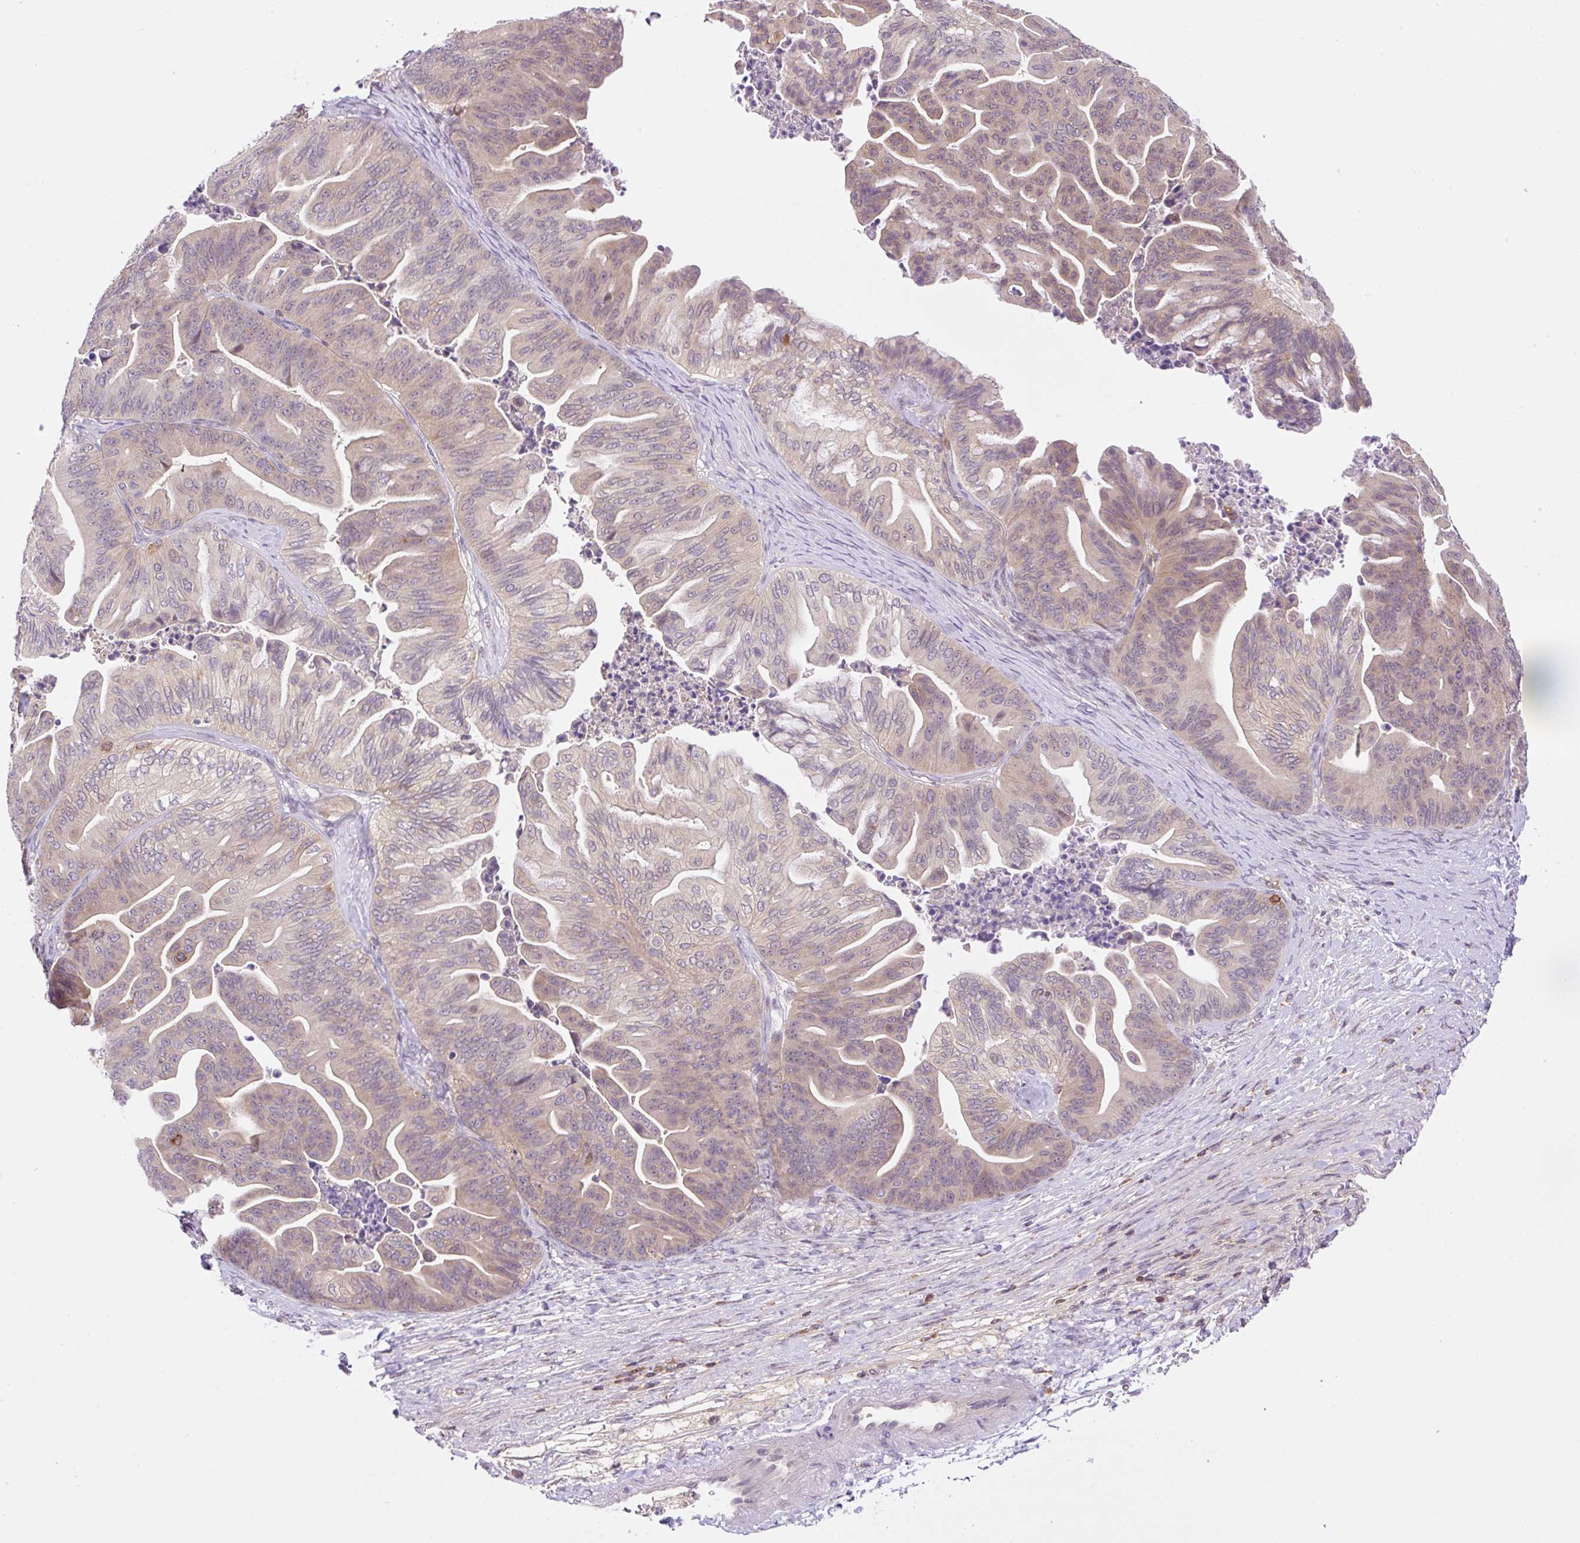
{"staining": {"intensity": "weak", "quantity": "25%-75%", "location": "cytoplasmic/membranous,nuclear"}, "tissue": "ovarian cancer", "cell_type": "Tumor cells", "image_type": "cancer", "snomed": [{"axis": "morphology", "description": "Cystadenocarcinoma, mucinous, NOS"}, {"axis": "topography", "description": "Ovary"}], "caption": "Immunohistochemical staining of human mucinous cystadenocarcinoma (ovarian) reveals low levels of weak cytoplasmic/membranous and nuclear protein positivity in approximately 25%-75% of tumor cells. The staining was performed using DAB, with brown indicating positive protein expression. Nuclei are stained blue with hematoxylin.", "gene": "CARD11", "patient": {"sex": "female", "age": 67}}